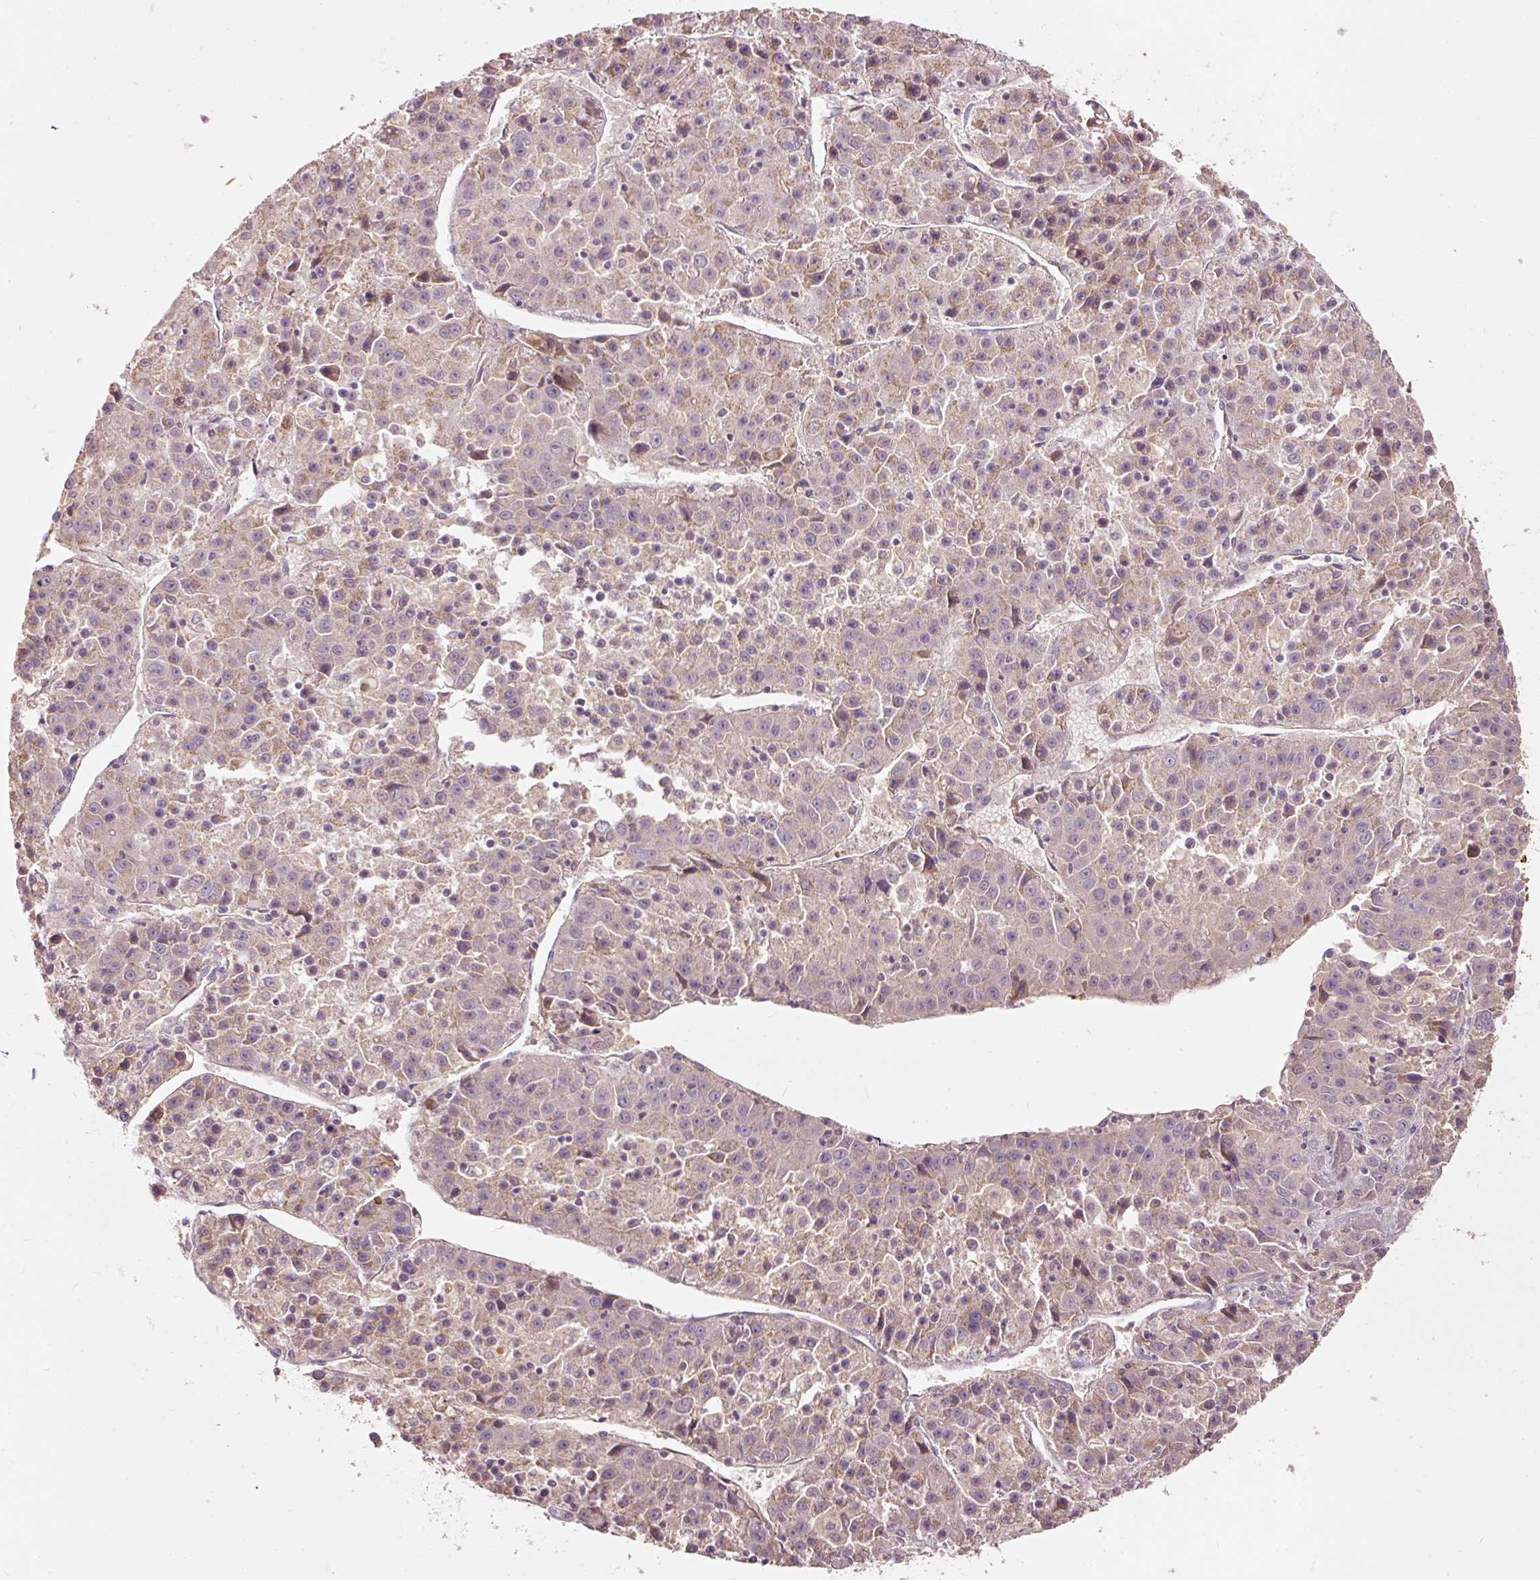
{"staining": {"intensity": "moderate", "quantity": "<25%", "location": "cytoplasmic/membranous"}, "tissue": "liver cancer", "cell_type": "Tumor cells", "image_type": "cancer", "snomed": [{"axis": "morphology", "description": "Carcinoma, Hepatocellular, NOS"}, {"axis": "topography", "description": "Liver"}], "caption": "Immunohistochemical staining of human liver cancer demonstrates low levels of moderate cytoplasmic/membranous protein expression in approximately <25% of tumor cells. Nuclei are stained in blue.", "gene": "PSENEN", "patient": {"sex": "female", "age": 53}}